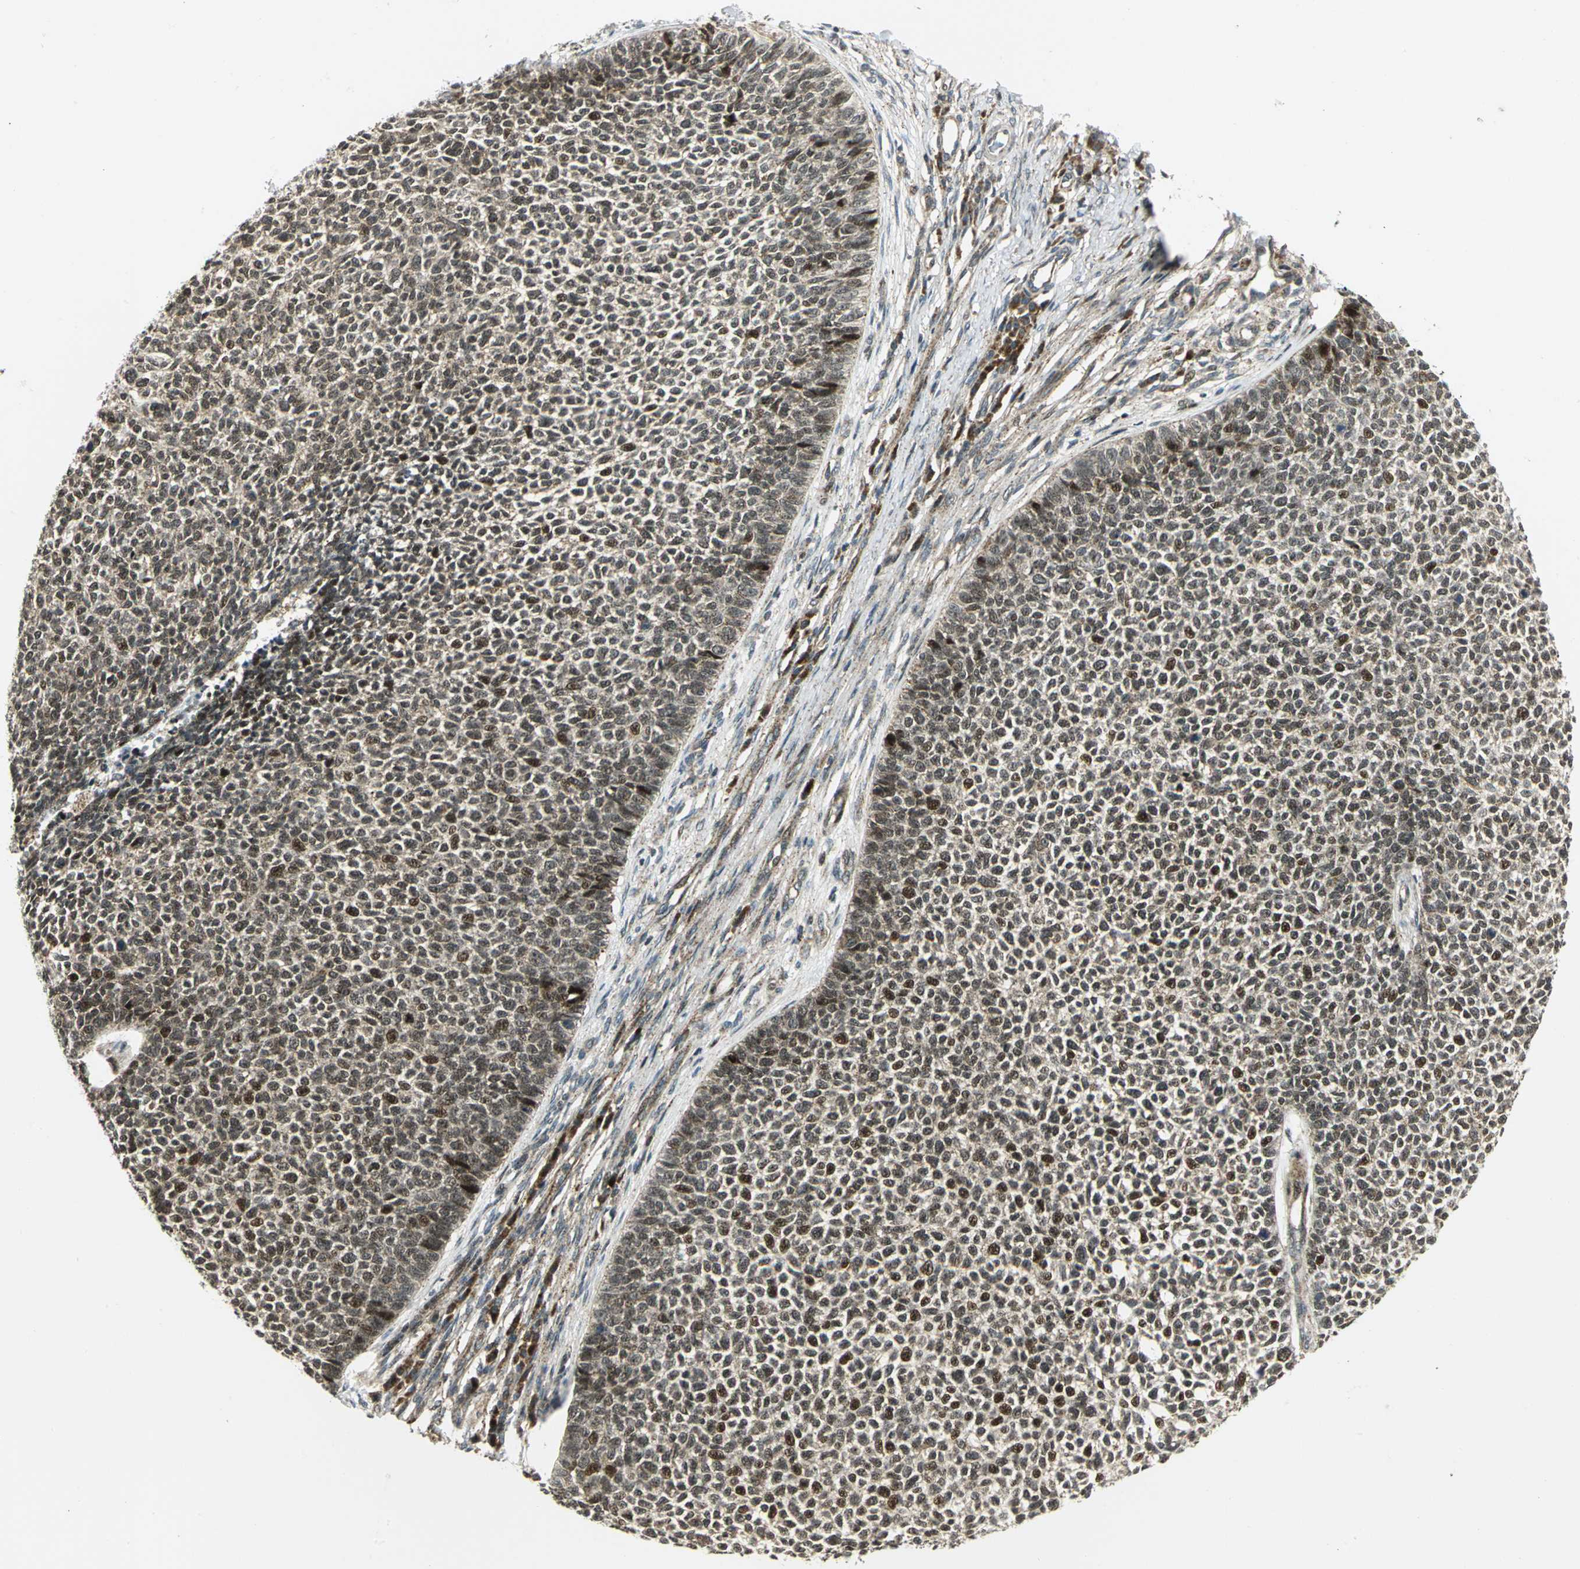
{"staining": {"intensity": "strong", "quantity": ">75%", "location": "cytoplasmic/membranous,nuclear"}, "tissue": "skin cancer", "cell_type": "Tumor cells", "image_type": "cancer", "snomed": [{"axis": "morphology", "description": "Basal cell carcinoma"}, {"axis": "topography", "description": "Skin"}], "caption": "Basal cell carcinoma (skin) tissue exhibits strong cytoplasmic/membranous and nuclear positivity in about >75% of tumor cells, visualized by immunohistochemistry.", "gene": "ATP6V1A", "patient": {"sex": "female", "age": 84}}